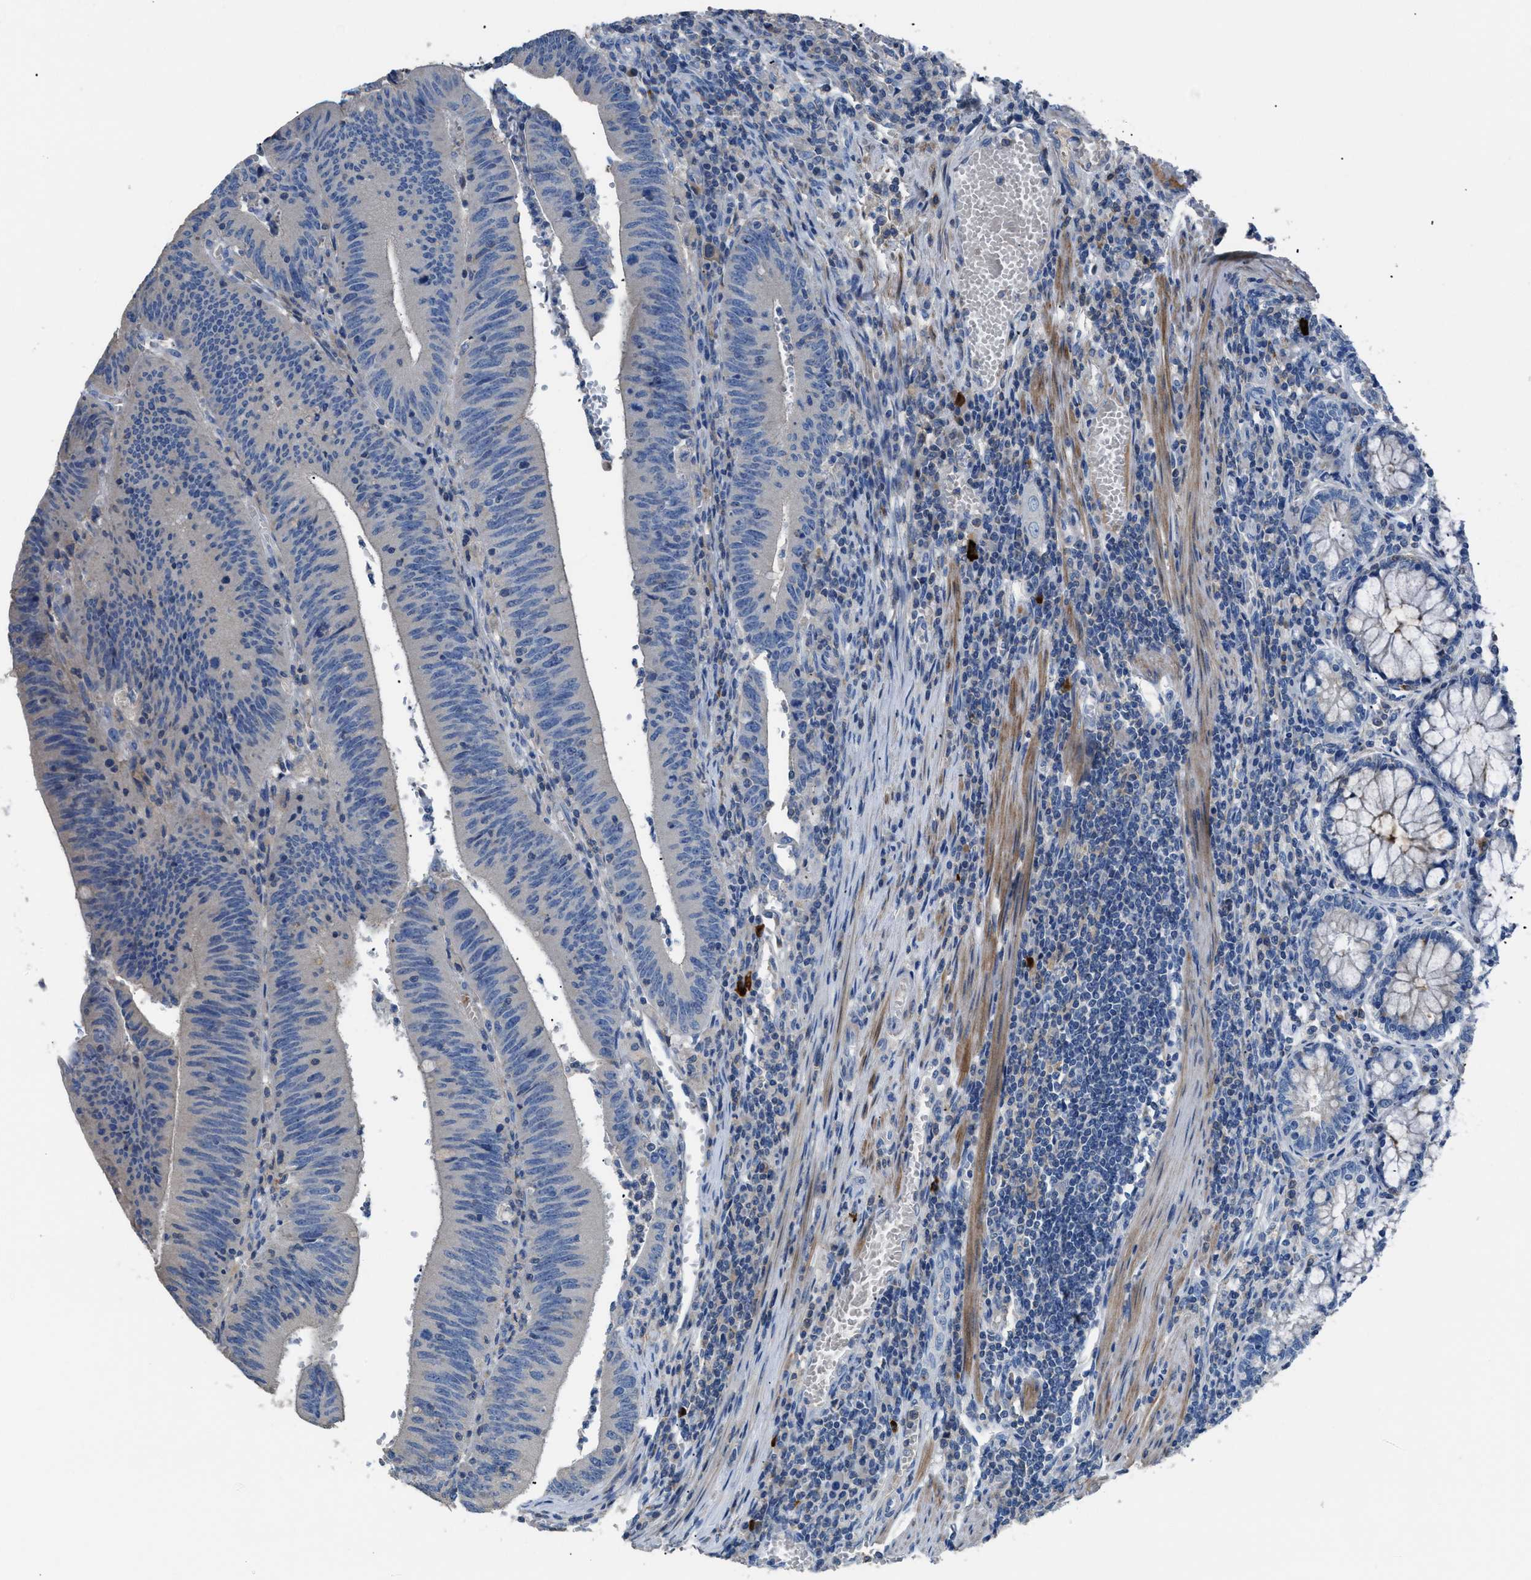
{"staining": {"intensity": "negative", "quantity": "none", "location": "none"}, "tissue": "colorectal cancer", "cell_type": "Tumor cells", "image_type": "cancer", "snomed": [{"axis": "morphology", "description": "Normal tissue, NOS"}, {"axis": "morphology", "description": "Adenocarcinoma, NOS"}, {"axis": "topography", "description": "Rectum"}], "caption": "Immunohistochemistry photomicrograph of neoplastic tissue: human adenocarcinoma (colorectal) stained with DAB demonstrates no significant protein staining in tumor cells.", "gene": "SGCZ", "patient": {"sex": "female", "age": 66}}